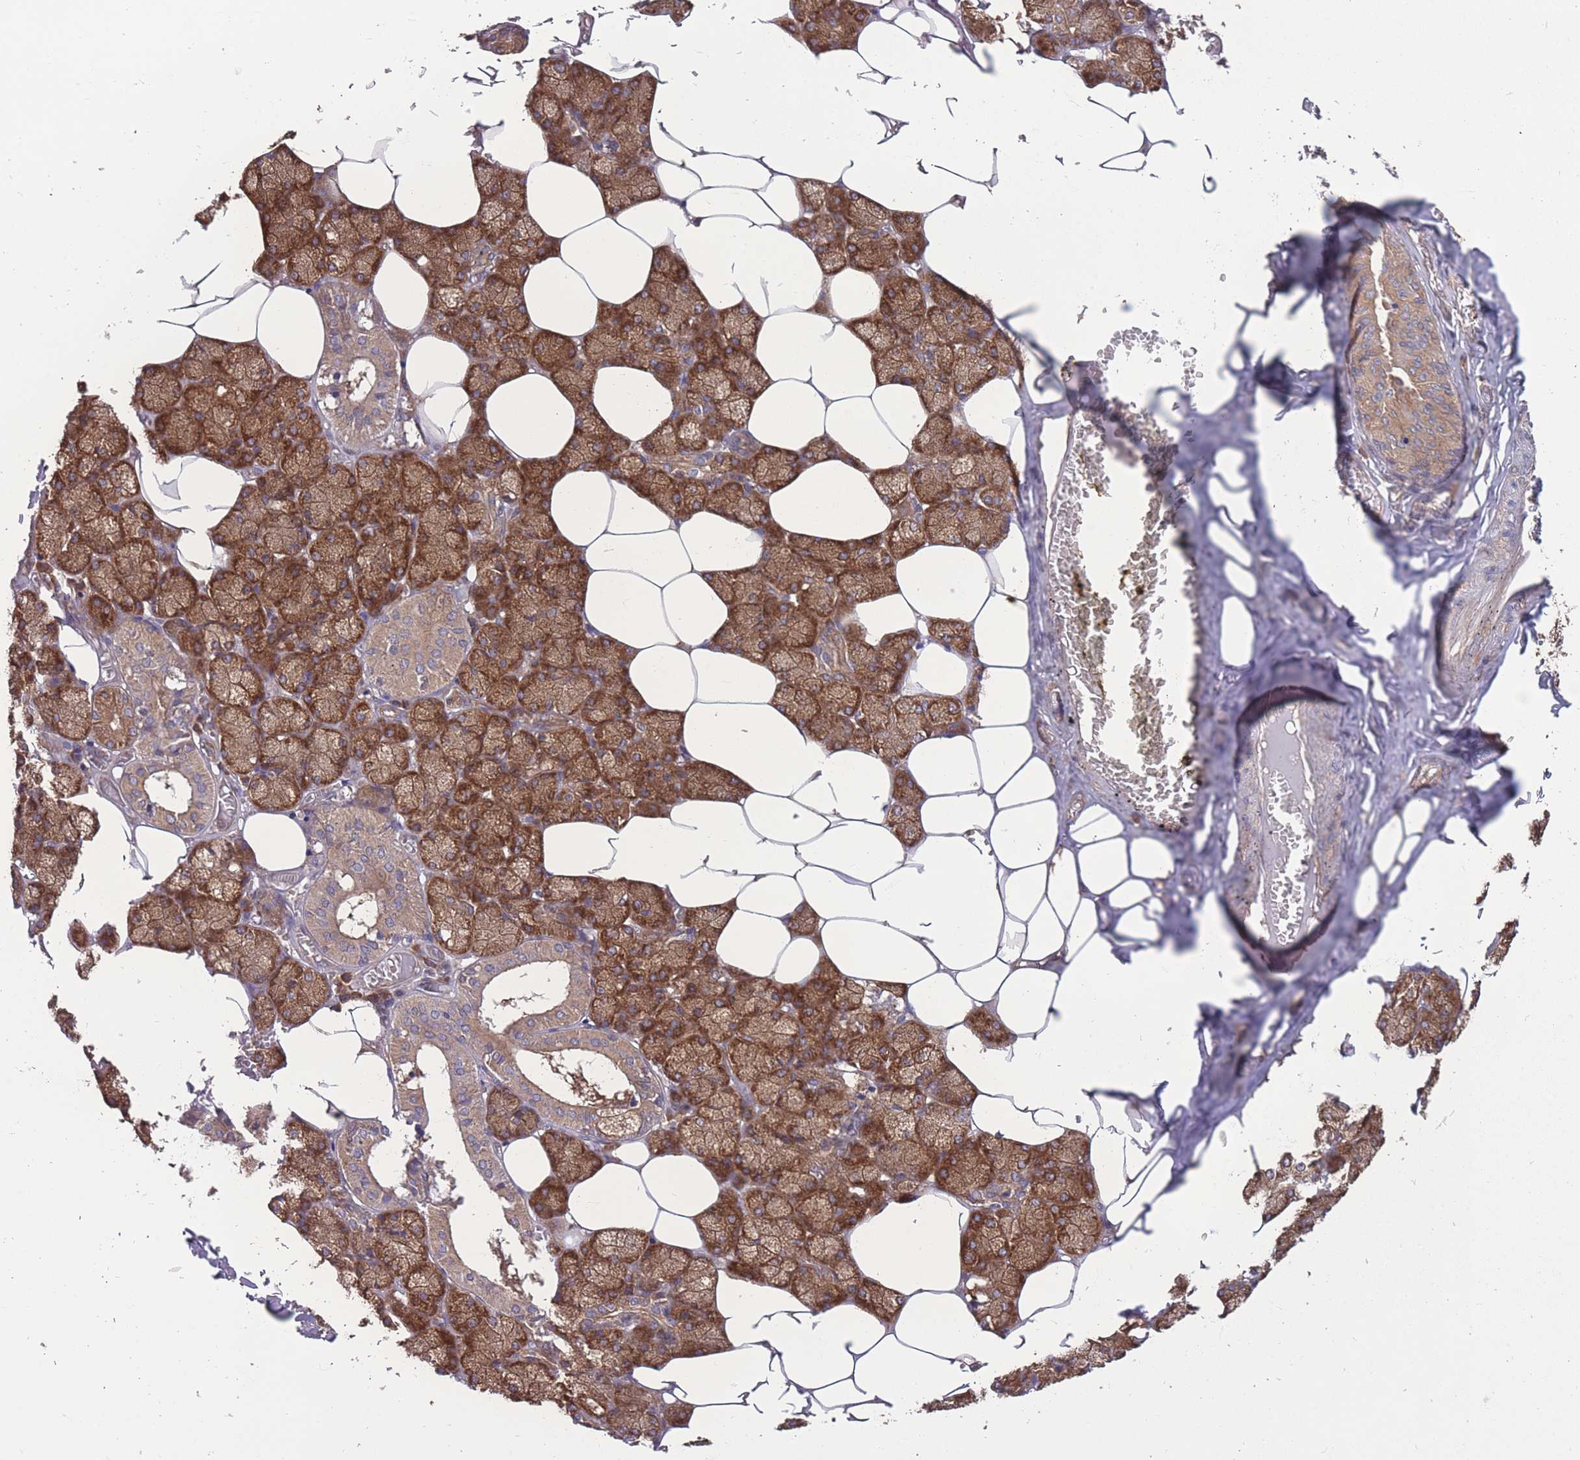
{"staining": {"intensity": "strong", "quantity": ">75%", "location": "cytoplasmic/membranous"}, "tissue": "salivary gland", "cell_type": "Glandular cells", "image_type": "normal", "snomed": [{"axis": "morphology", "description": "Normal tissue, NOS"}, {"axis": "topography", "description": "Salivary gland"}], "caption": "Immunohistochemistry (IHC) (DAB) staining of benign human salivary gland shows strong cytoplasmic/membranous protein positivity in approximately >75% of glandular cells.", "gene": "ZPR1", "patient": {"sex": "male", "age": 62}}